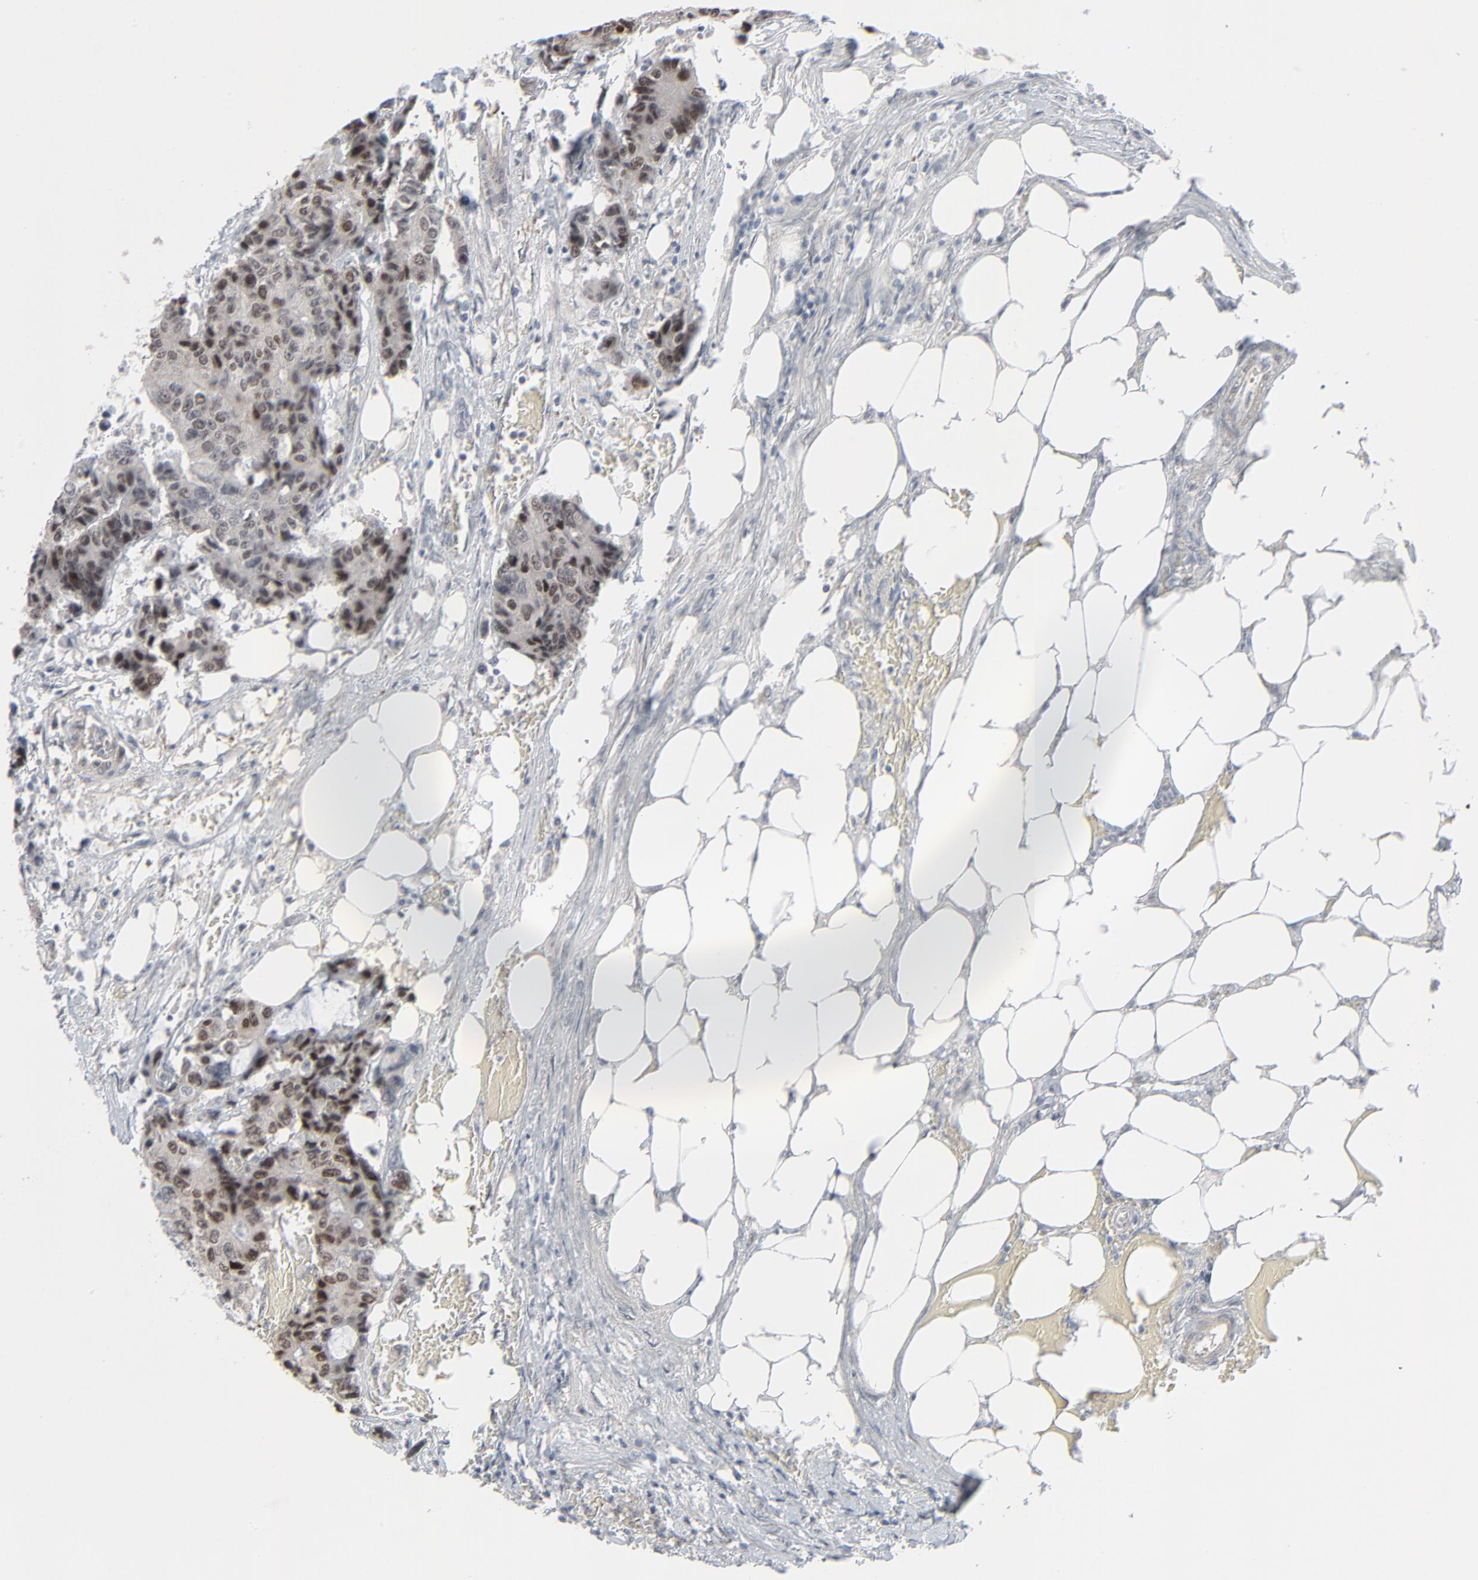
{"staining": {"intensity": "moderate", "quantity": ">75%", "location": "cytoplasmic/membranous,nuclear"}, "tissue": "colorectal cancer", "cell_type": "Tumor cells", "image_type": "cancer", "snomed": [{"axis": "morphology", "description": "Adenocarcinoma, NOS"}, {"axis": "topography", "description": "Colon"}], "caption": "A micrograph of human colorectal cancer (adenocarcinoma) stained for a protein displays moderate cytoplasmic/membranous and nuclear brown staining in tumor cells.", "gene": "NEUROD1", "patient": {"sex": "female", "age": 86}}